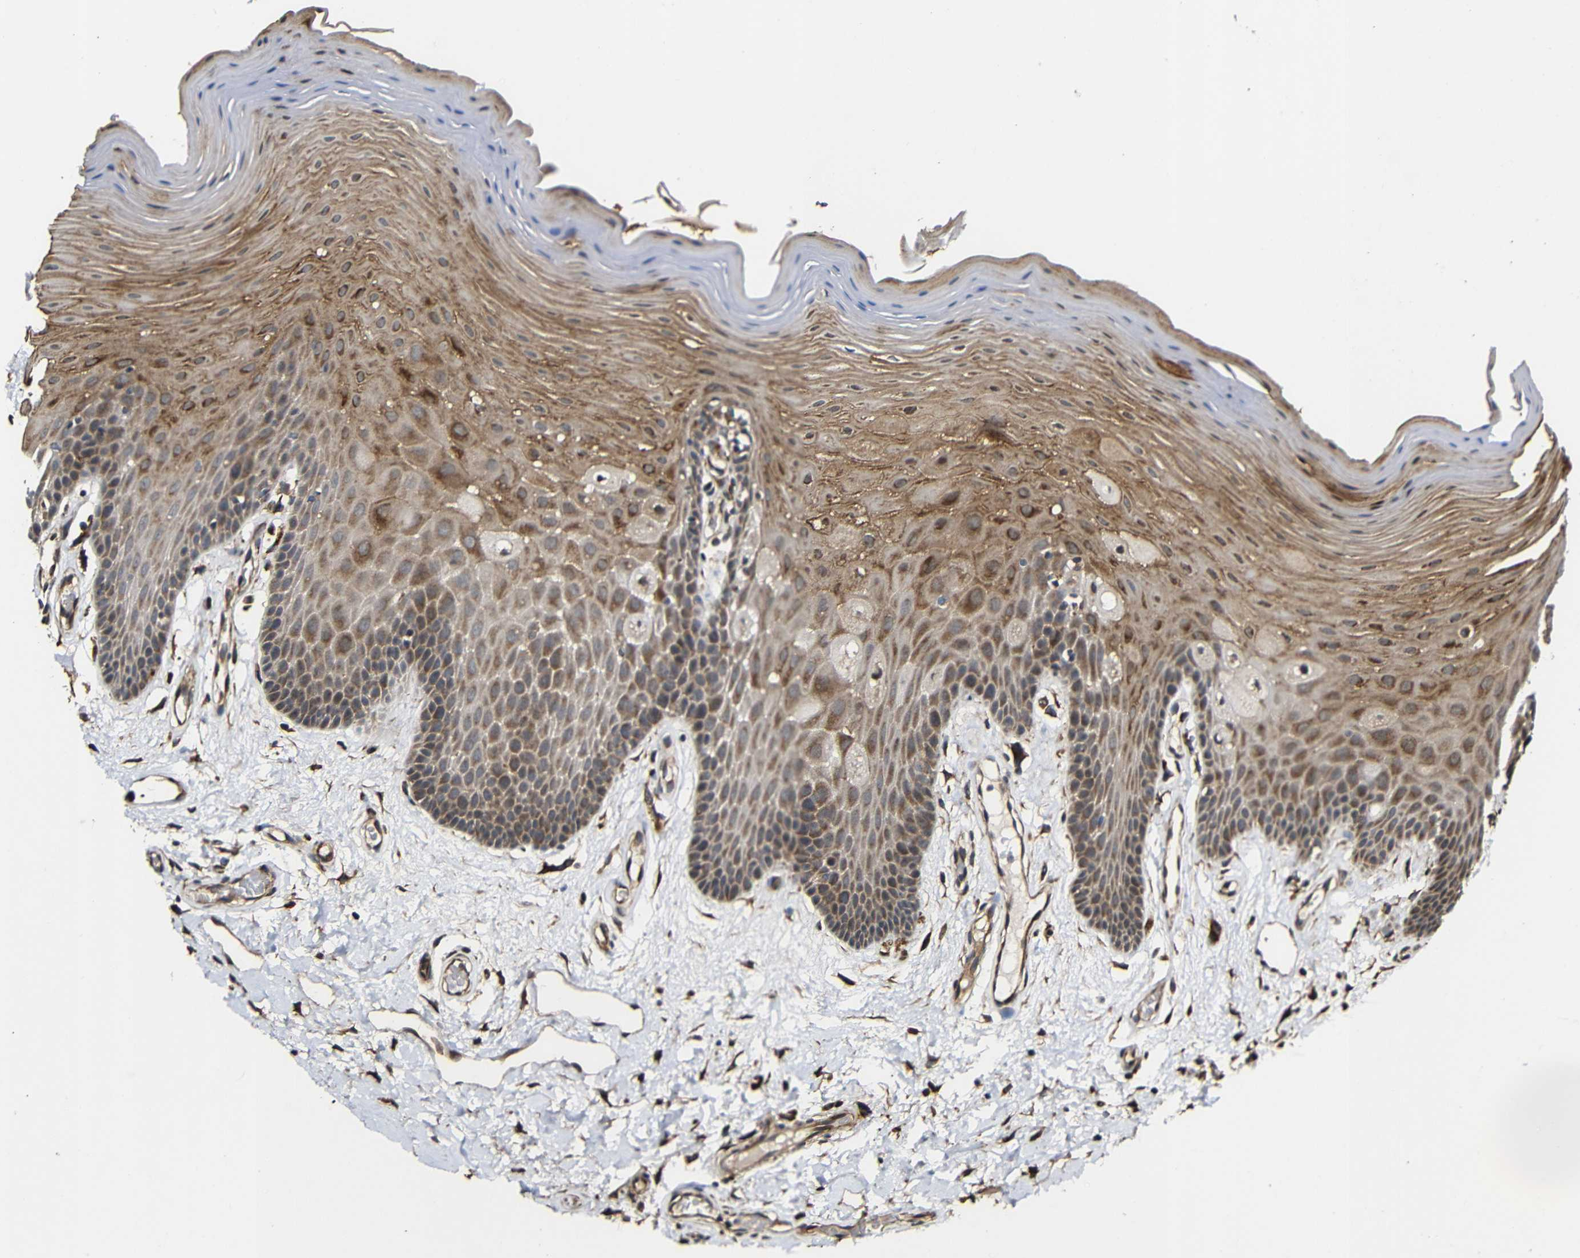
{"staining": {"intensity": "moderate", "quantity": ">75%", "location": "cytoplasmic/membranous"}, "tissue": "oral mucosa", "cell_type": "Squamous epithelial cells", "image_type": "normal", "snomed": [{"axis": "morphology", "description": "Normal tissue, NOS"}, {"axis": "morphology", "description": "Squamous cell carcinoma, NOS"}, {"axis": "topography", "description": "Skeletal muscle"}, {"axis": "topography", "description": "Adipose tissue"}, {"axis": "topography", "description": "Vascular tissue"}, {"axis": "topography", "description": "Oral tissue"}, {"axis": "topography", "description": "Peripheral nerve tissue"}, {"axis": "topography", "description": "Head-Neck"}], "caption": "Immunohistochemistry (IHC) image of benign oral mucosa: oral mucosa stained using immunohistochemistry shows medium levels of moderate protein expression localized specifically in the cytoplasmic/membranous of squamous epithelial cells, appearing as a cytoplasmic/membranous brown color.", "gene": "KANK4", "patient": {"sex": "male", "age": 71}}